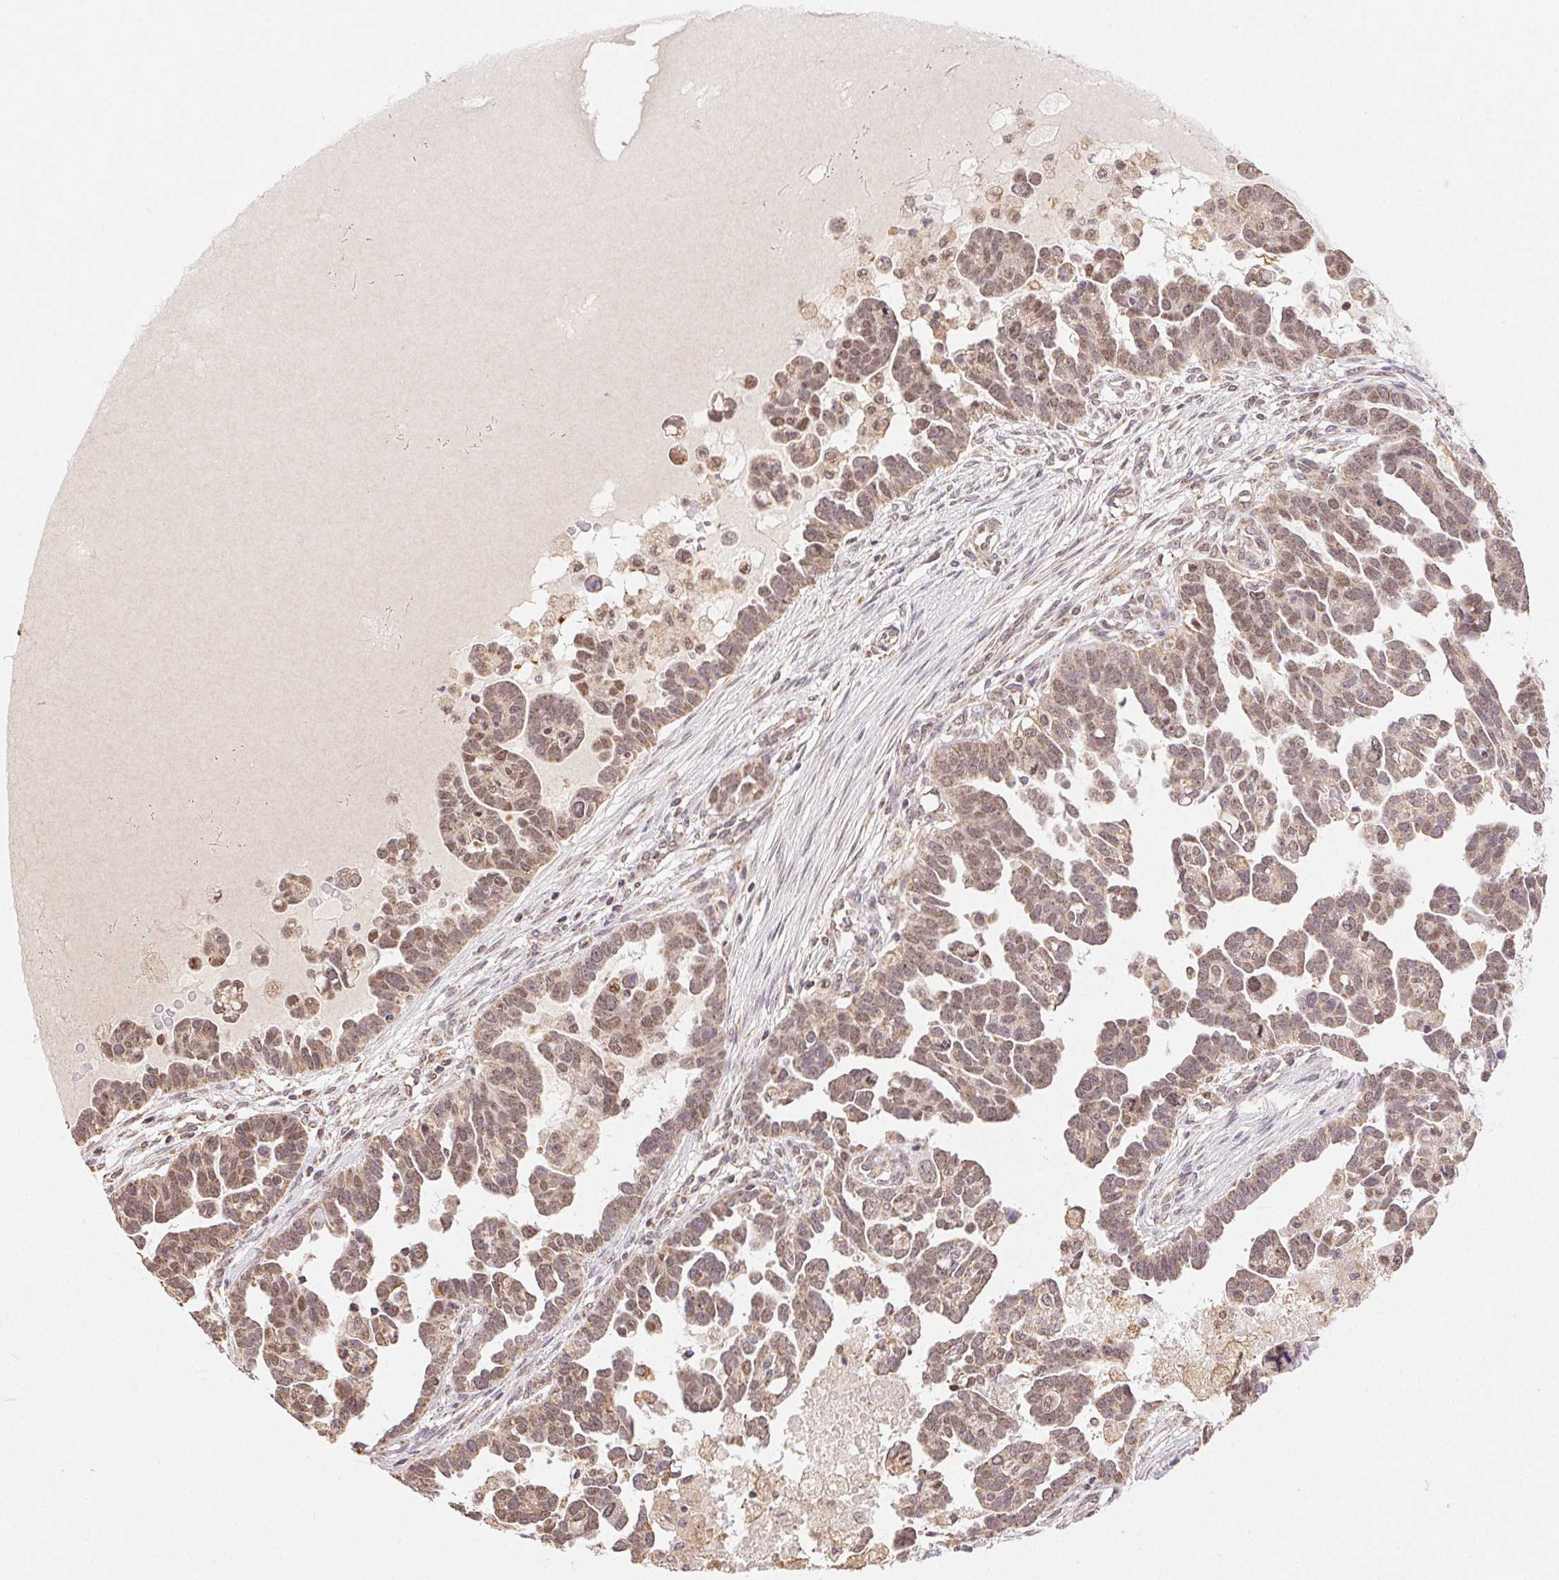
{"staining": {"intensity": "moderate", "quantity": ">75%", "location": "cytoplasmic/membranous,nuclear"}, "tissue": "ovarian cancer", "cell_type": "Tumor cells", "image_type": "cancer", "snomed": [{"axis": "morphology", "description": "Cystadenocarcinoma, serous, NOS"}, {"axis": "topography", "description": "Ovary"}], "caption": "Protein expression analysis of human ovarian serous cystadenocarcinoma reveals moderate cytoplasmic/membranous and nuclear staining in about >75% of tumor cells.", "gene": "PIWIL4", "patient": {"sex": "female", "age": 54}}